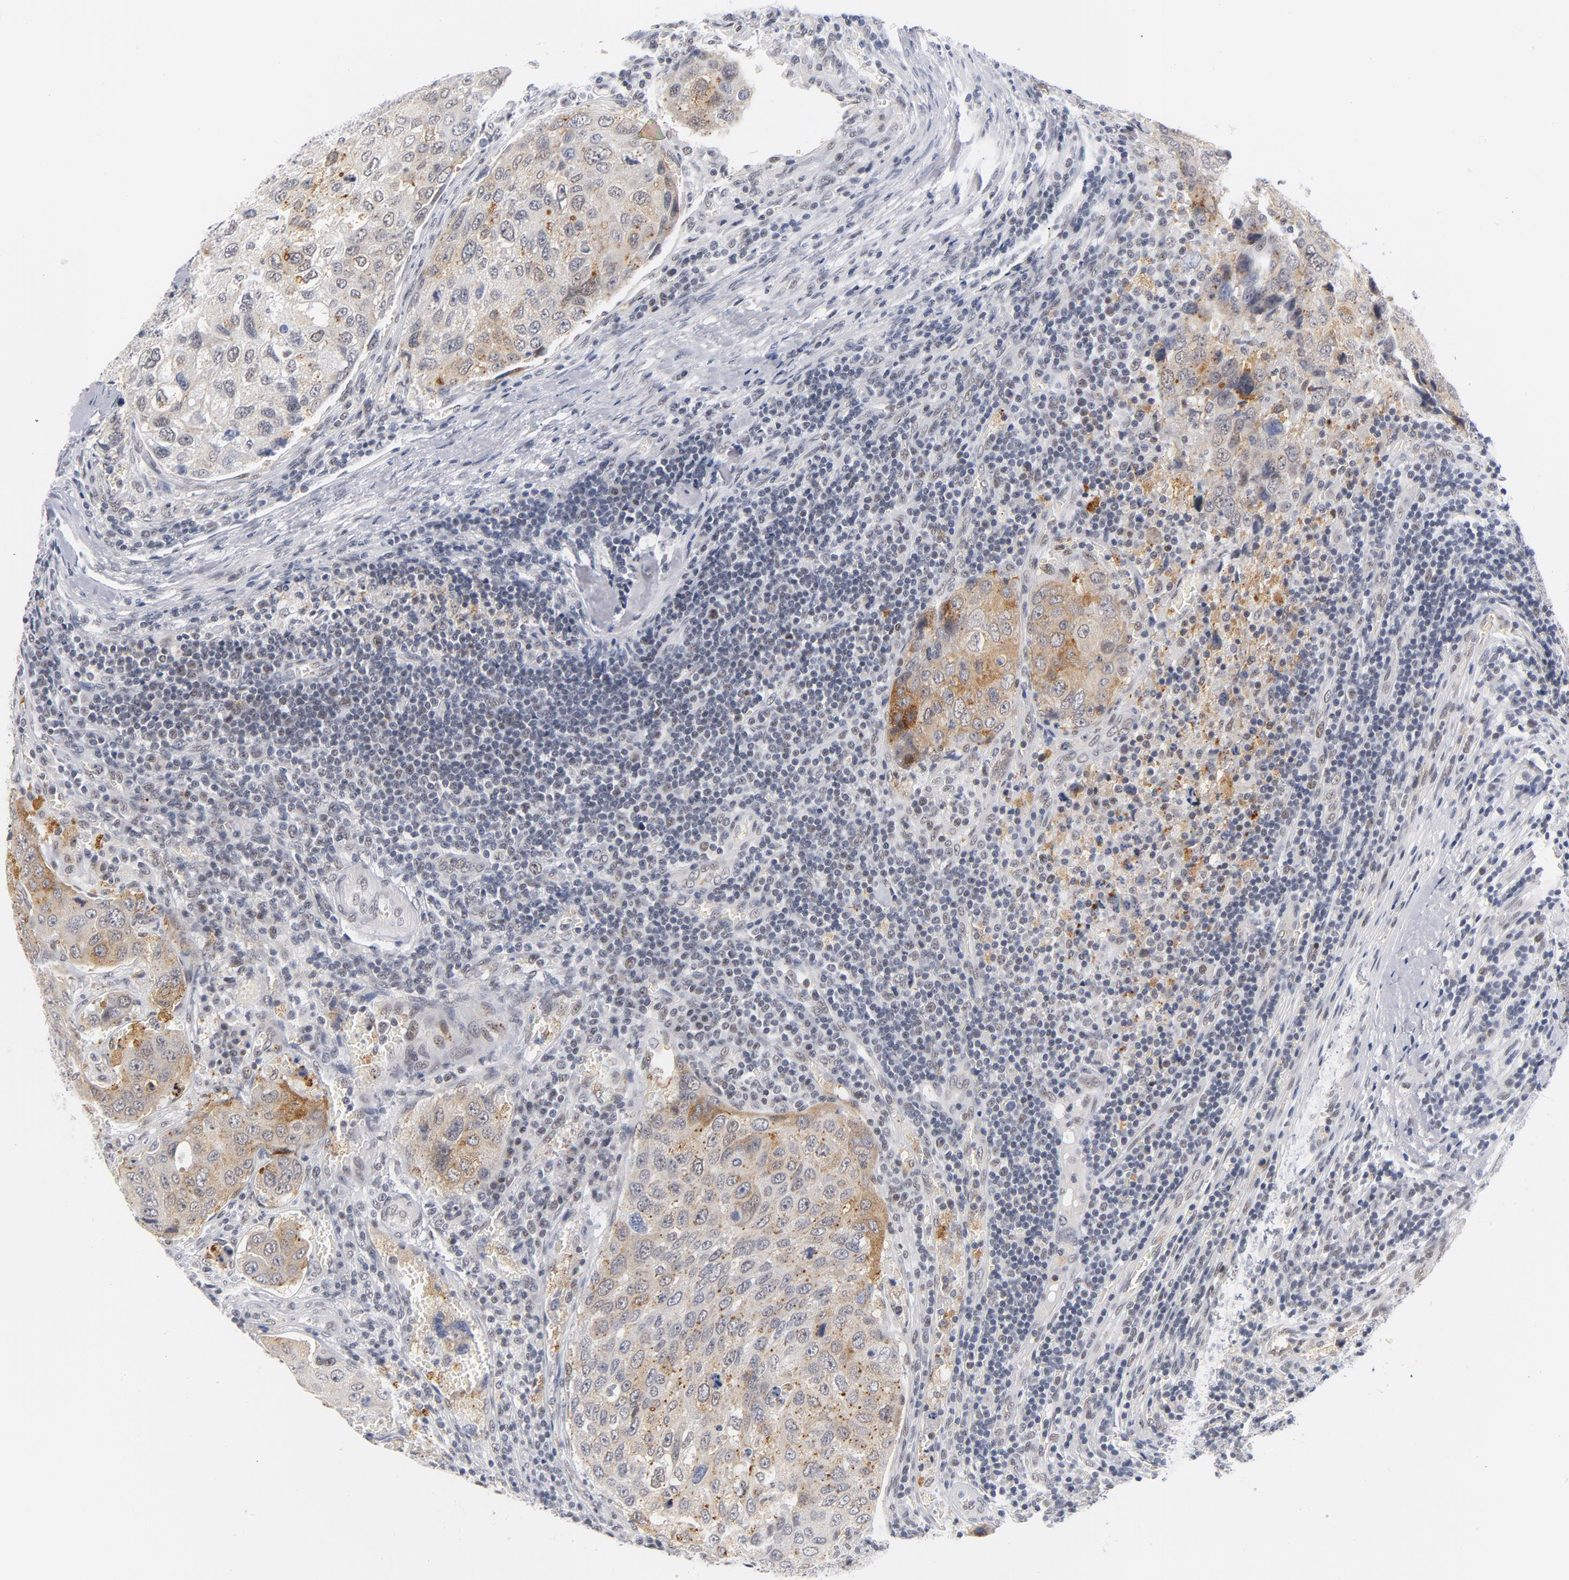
{"staining": {"intensity": "strong", "quantity": "25%-75%", "location": "cytoplasmic/membranous"}, "tissue": "urothelial cancer", "cell_type": "Tumor cells", "image_type": "cancer", "snomed": [{"axis": "morphology", "description": "Urothelial carcinoma, High grade"}, {"axis": "topography", "description": "Lymph node"}, {"axis": "topography", "description": "Urinary bladder"}], "caption": "There is high levels of strong cytoplasmic/membranous staining in tumor cells of urothelial cancer, as demonstrated by immunohistochemical staining (brown color).", "gene": "BAP1", "patient": {"sex": "male", "age": 51}}